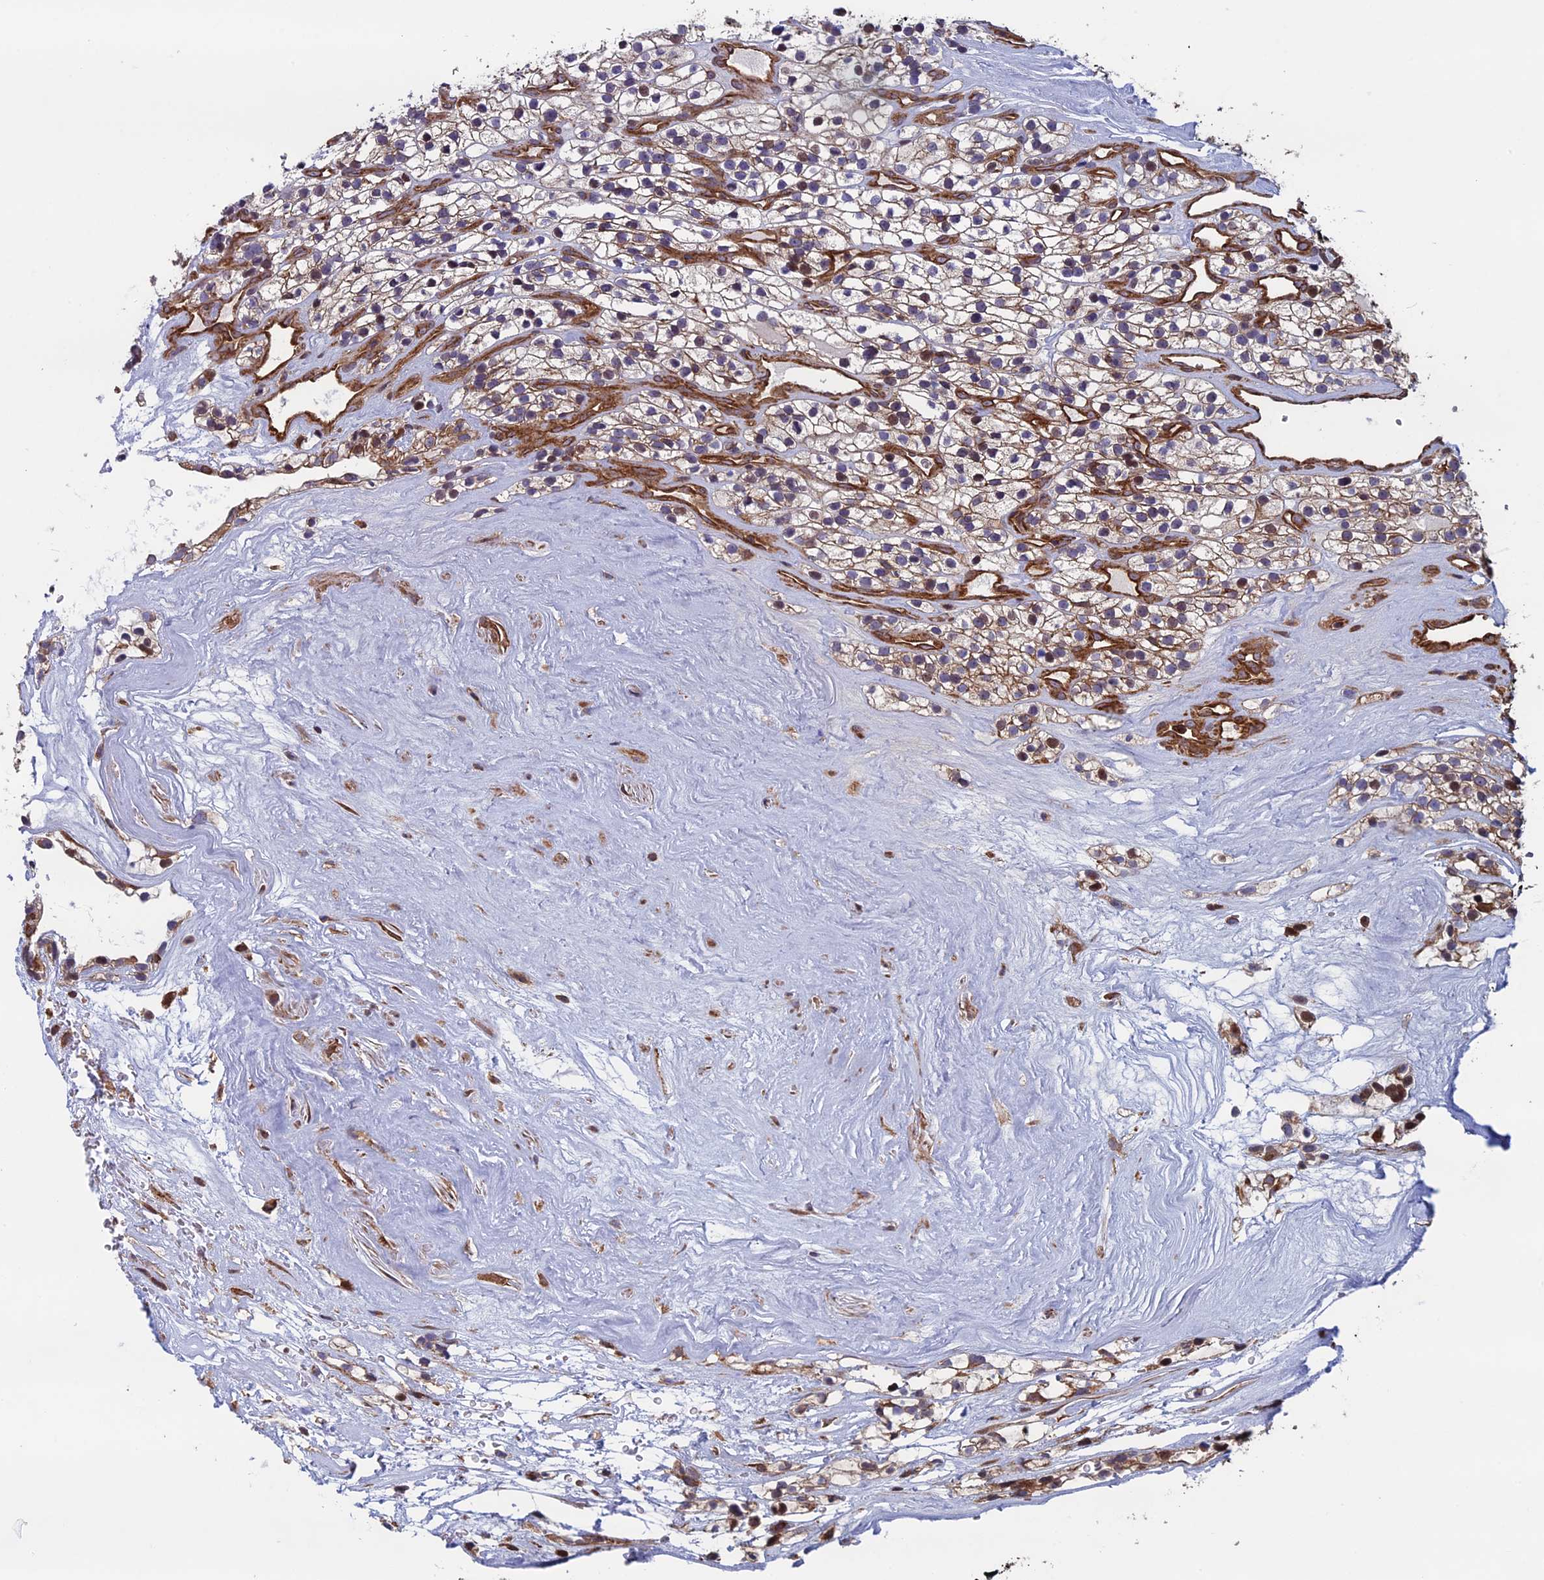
{"staining": {"intensity": "weak", "quantity": ">75%", "location": "cytoplasmic/membranous"}, "tissue": "renal cancer", "cell_type": "Tumor cells", "image_type": "cancer", "snomed": [{"axis": "morphology", "description": "Adenocarcinoma, NOS"}, {"axis": "topography", "description": "Kidney"}], "caption": "Immunohistochemical staining of adenocarcinoma (renal) shows weak cytoplasmic/membranous protein positivity in approximately >75% of tumor cells.", "gene": "CCDC8", "patient": {"sex": "female", "age": 57}}